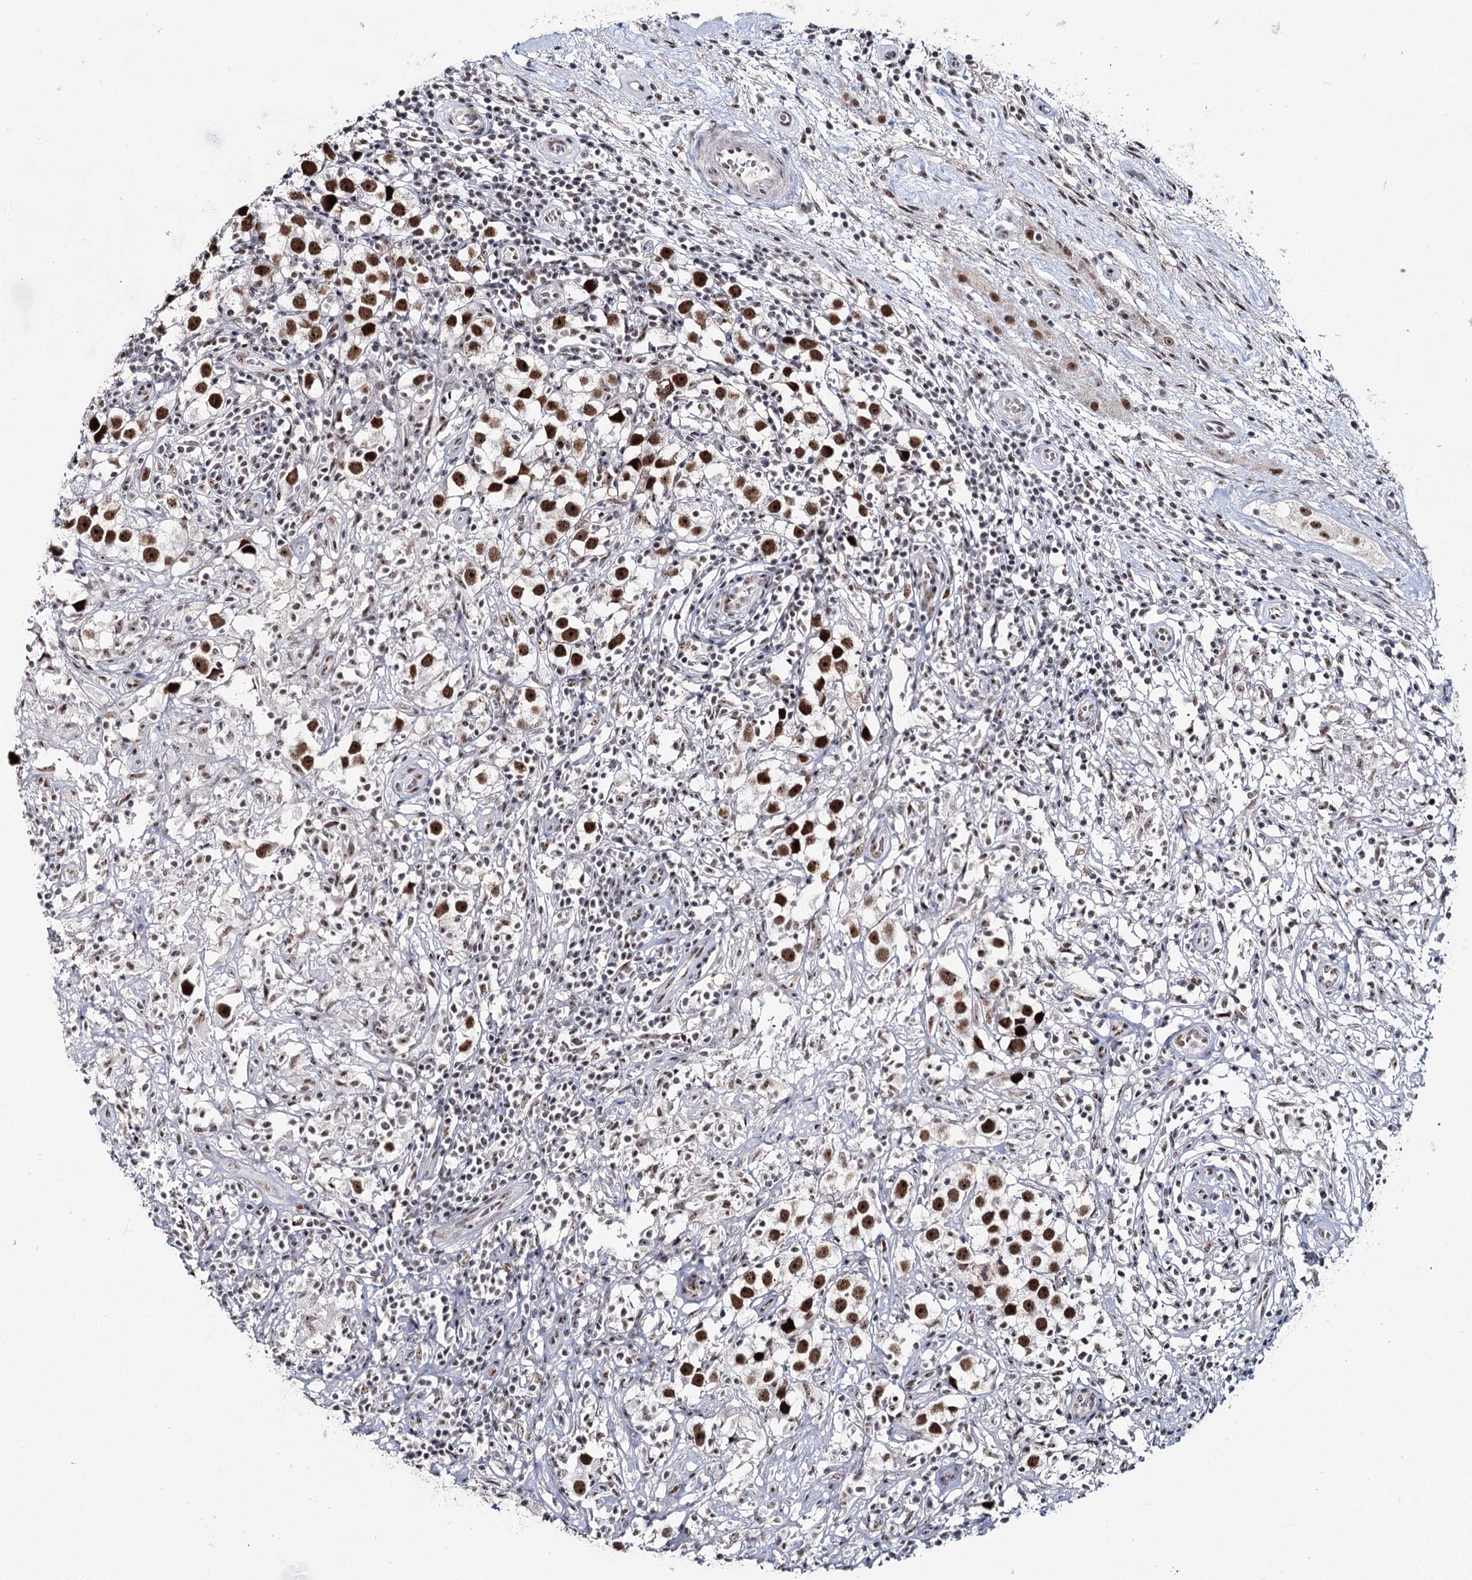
{"staining": {"intensity": "strong", "quantity": ">75%", "location": "nuclear"}, "tissue": "testis cancer", "cell_type": "Tumor cells", "image_type": "cancer", "snomed": [{"axis": "morphology", "description": "Seminoma, NOS"}, {"axis": "topography", "description": "Testis"}], "caption": "Brown immunohistochemical staining in human testis cancer demonstrates strong nuclear positivity in about >75% of tumor cells.", "gene": "SCAF8", "patient": {"sex": "male", "age": 49}}